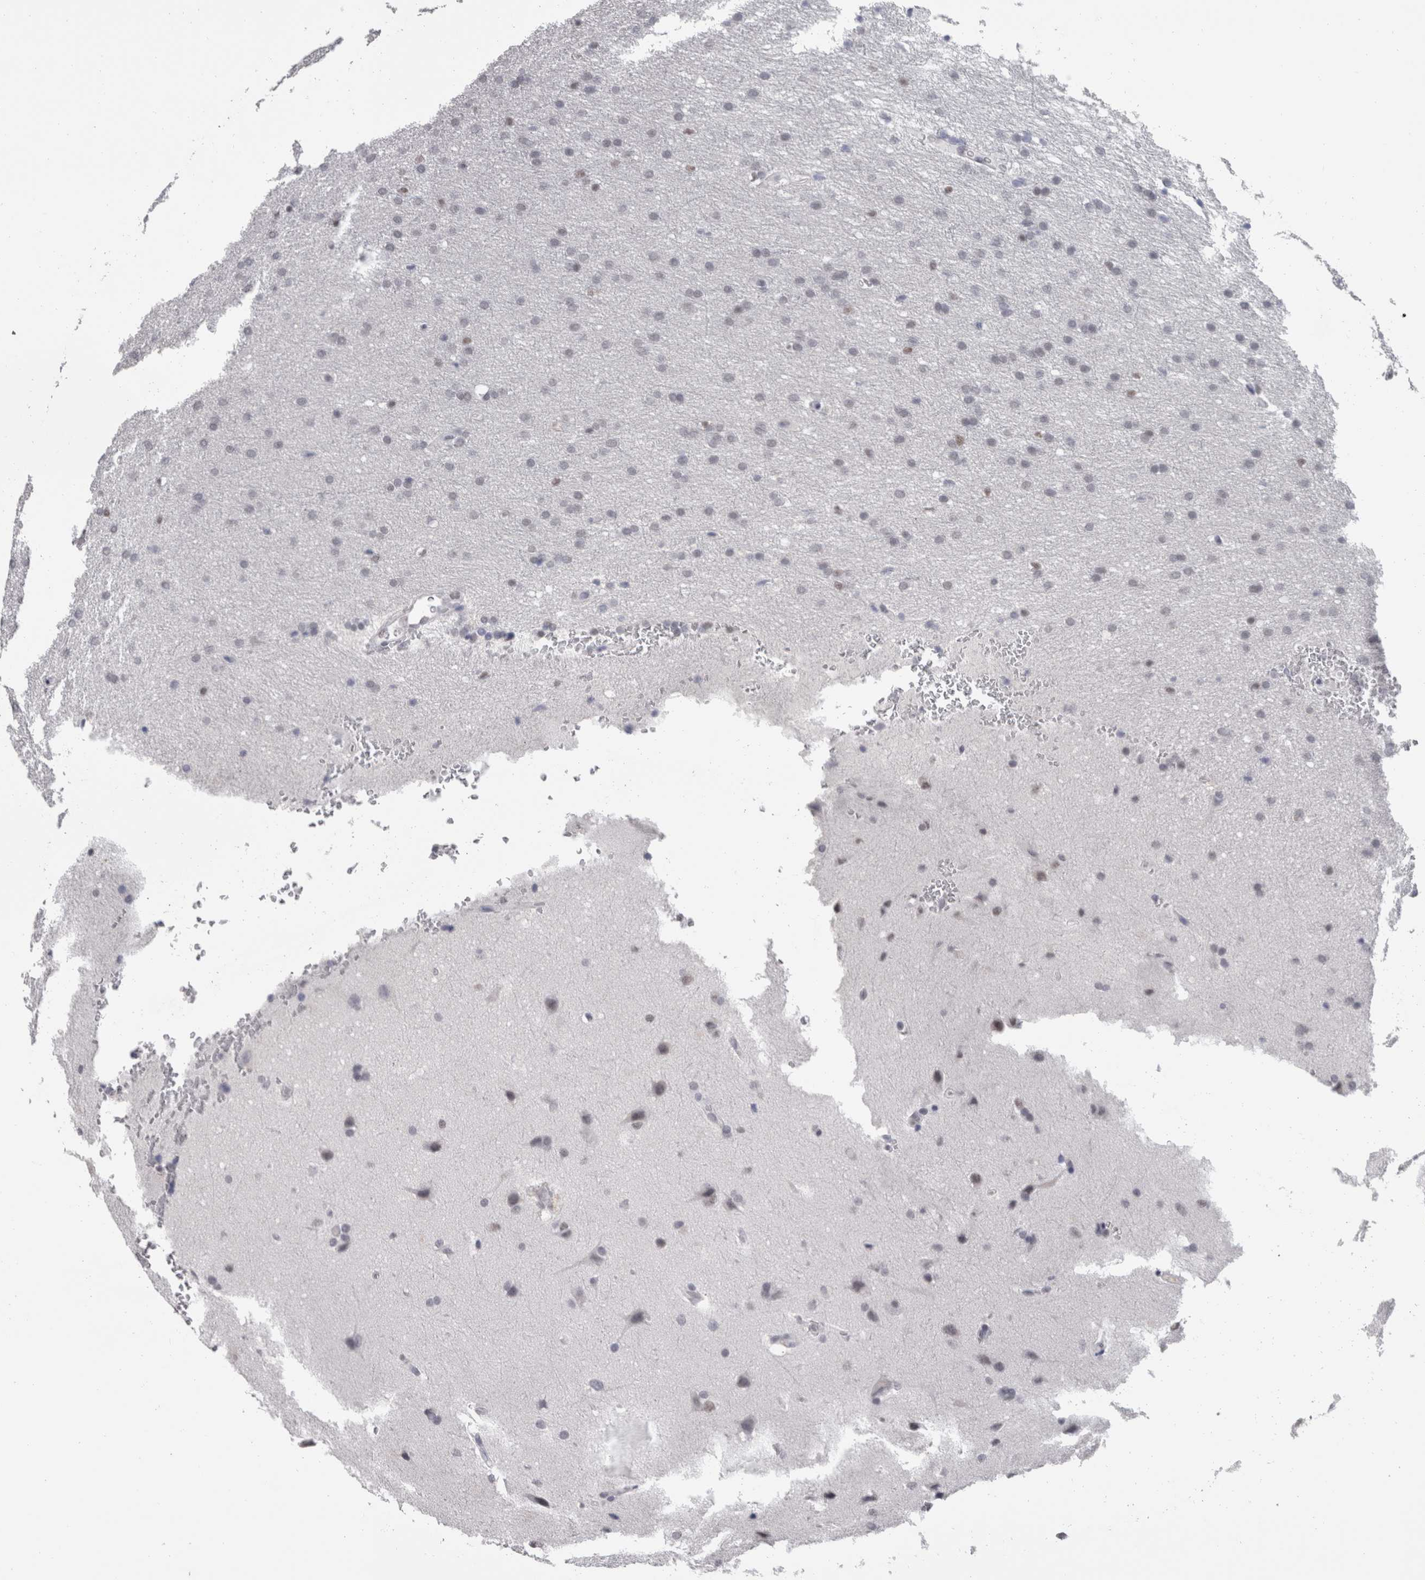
{"staining": {"intensity": "weak", "quantity": "<25%", "location": "nuclear"}, "tissue": "glioma", "cell_type": "Tumor cells", "image_type": "cancer", "snomed": [{"axis": "morphology", "description": "Glioma, malignant, Low grade"}, {"axis": "topography", "description": "Brain"}], "caption": "There is no significant staining in tumor cells of glioma. The staining was performed using DAB to visualize the protein expression in brown, while the nuclei were stained in blue with hematoxylin (Magnification: 20x).", "gene": "DDX17", "patient": {"sex": "female", "age": 37}}